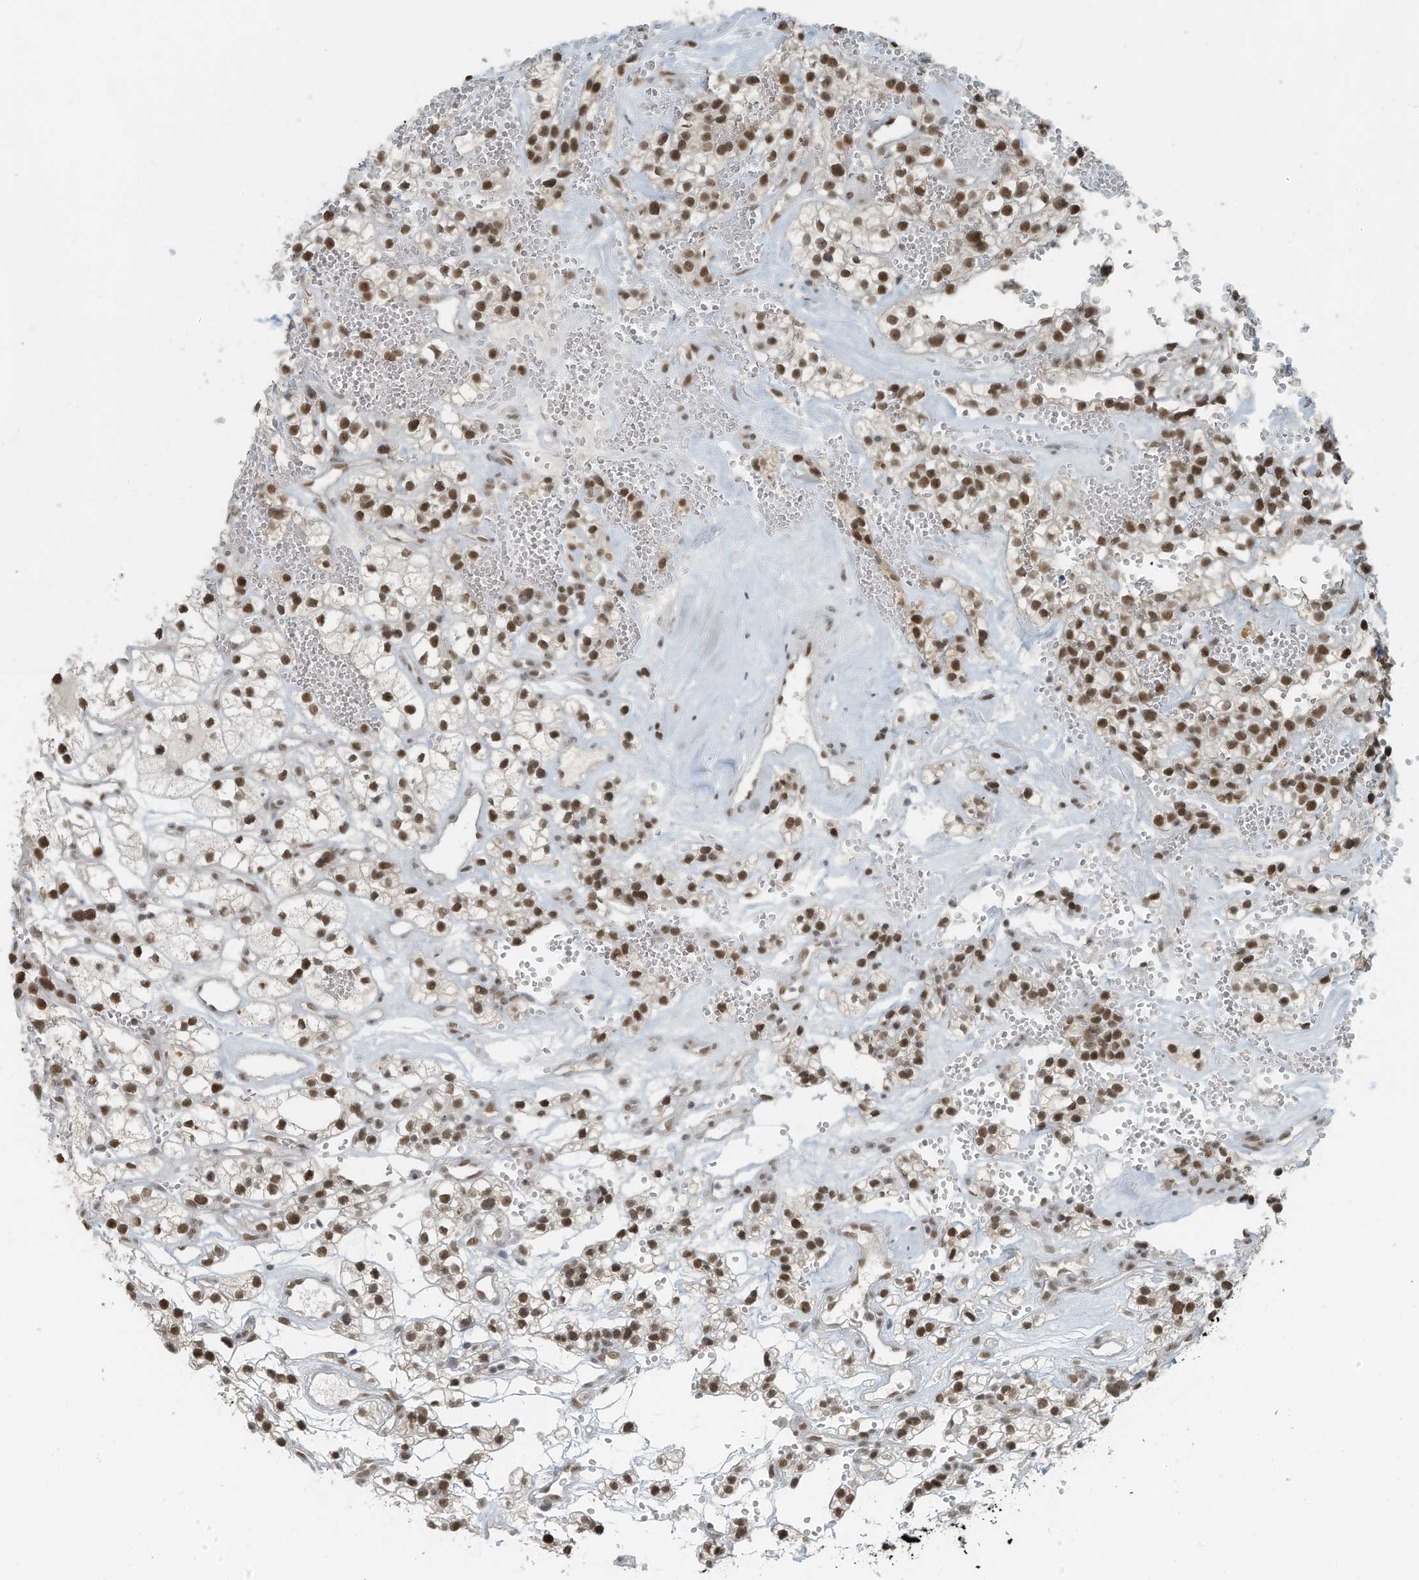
{"staining": {"intensity": "strong", "quantity": ">75%", "location": "nuclear"}, "tissue": "renal cancer", "cell_type": "Tumor cells", "image_type": "cancer", "snomed": [{"axis": "morphology", "description": "Adenocarcinoma, NOS"}, {"axis": "topography", "description": "Kidney"}], "caption": "Protein expression analysis of renal cancer (adenocarcinoma) demonstrates strong nuclear positivity in approximately >75% of tumor cells. (DAB (3,3'-diaminobenzidine) IHC, brown staining for protein, blue staining for nuclei).", "gene": "WRNIP1", "patient": {"sex": "female", "age": 57}}